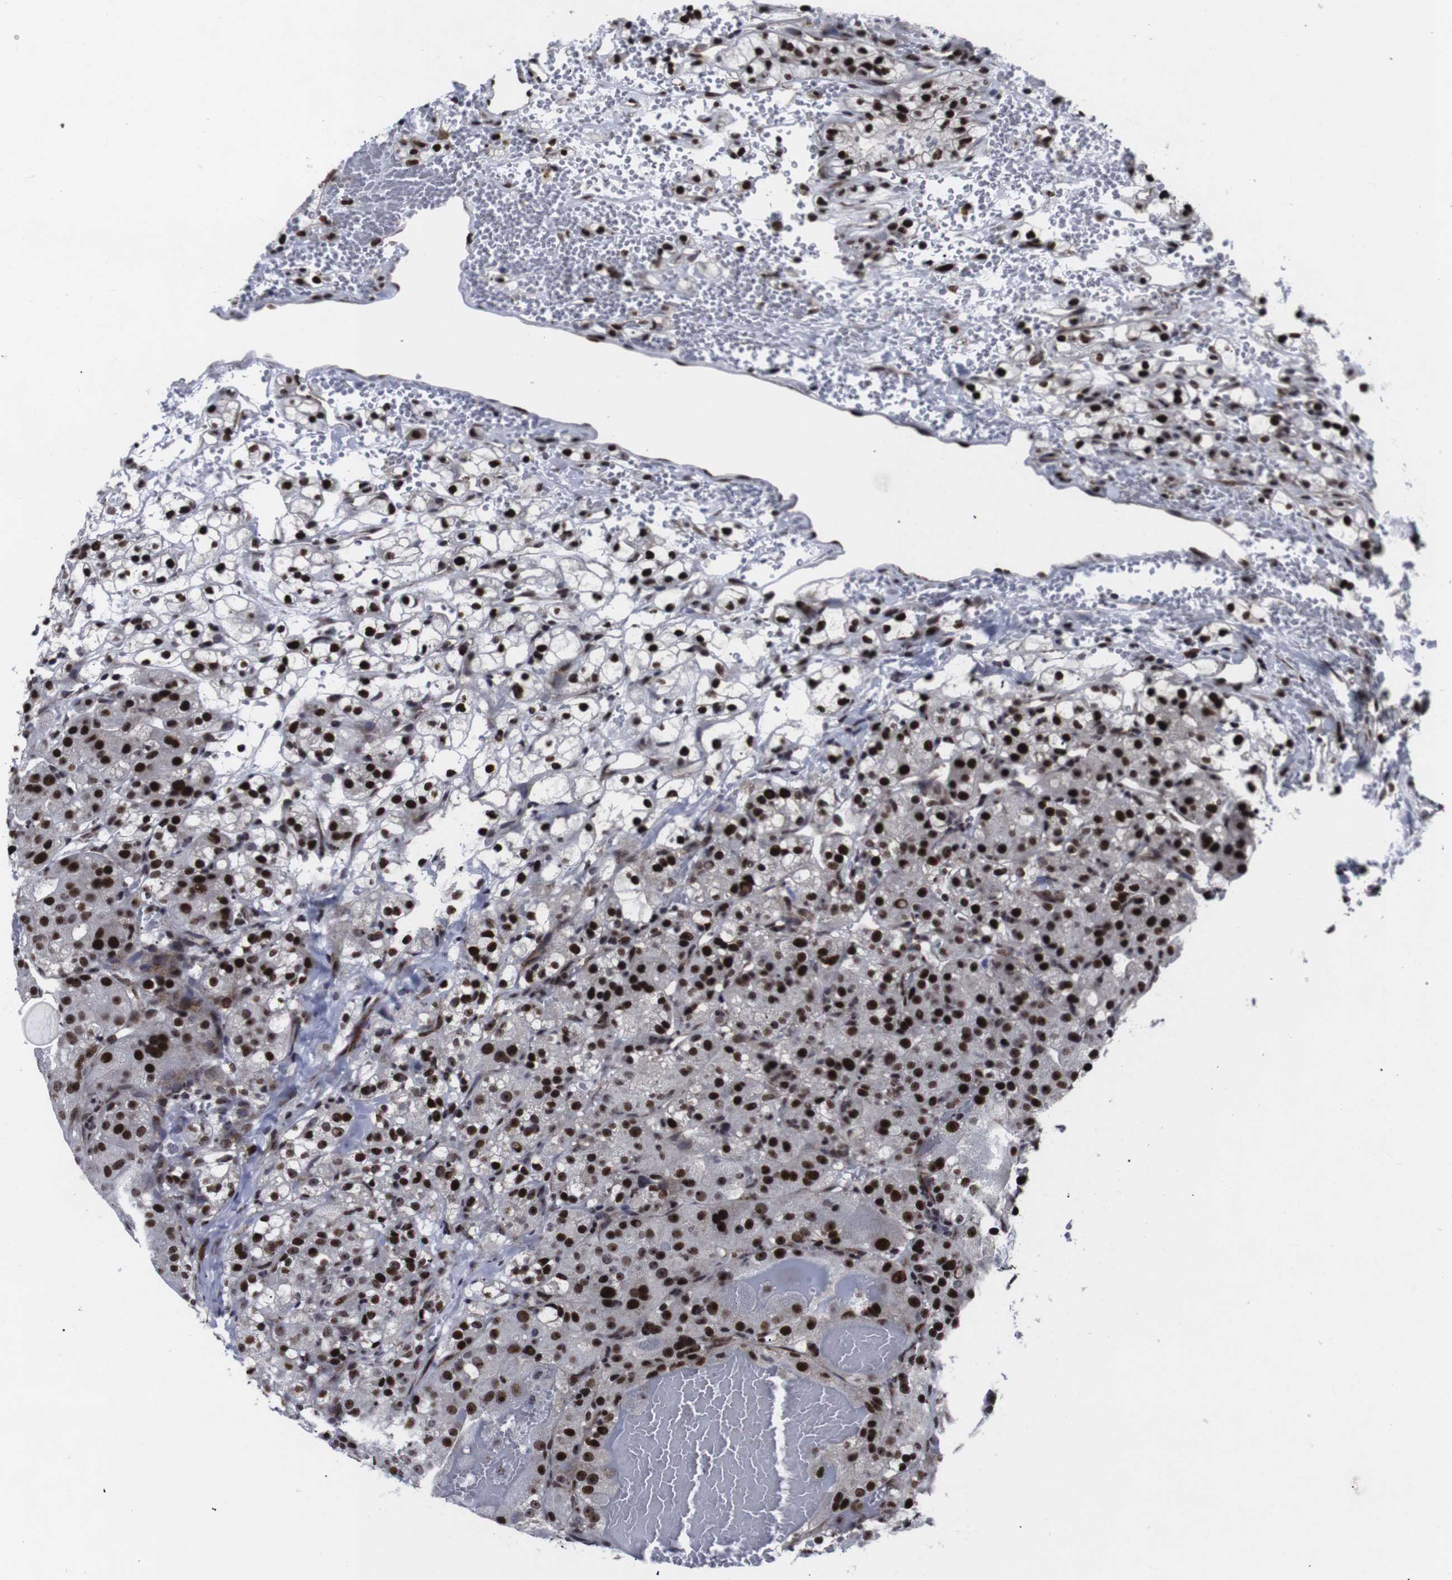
{"staining": {"intensity": "moderate", "quantity": "25%-75%", "location": "nuclear"}, "tissue": "renal cancer", "cell_type": "Tumor cells", "image_type": "cancer", "snomed": [{"axis": "morphology", "description": "Adenocarcinoma, NOS"}, {"axis": "topography", "description": "Kidney"}], "caption": "Immunohistochemical staining of renal adenocarcinoma demonstrates medium levels of moderate nuclear staining in about 25%-75% of tumor cells. Nuclei are stained in blue.", "gene": "MLH1", "patient": {"sex": "male", "age": 61}}